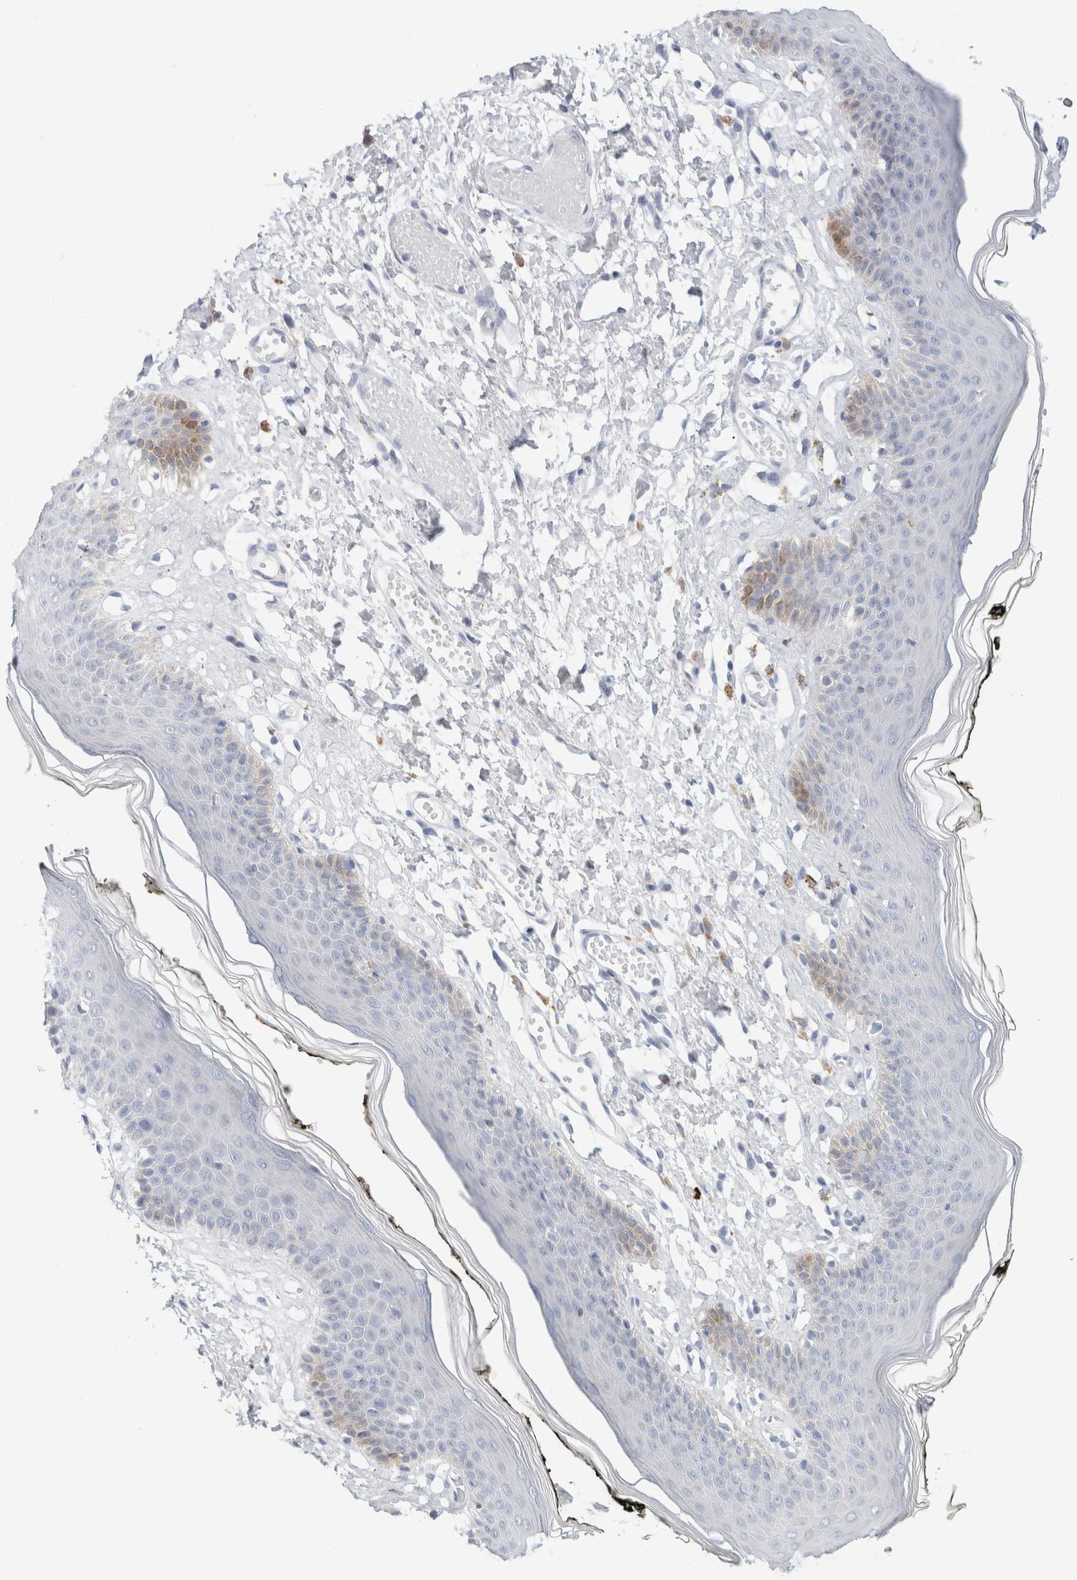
{"staining": {"intensity": "weak", "quantity": "<25%", "location": "cytoplasmic/membranous"}, "tissue": "skin", "cell_type": "Epidermal cells", "image_type": "normal", "snomed": [{"axis": "morphology", "description": "Normal tissue, NOS"}, {"axis": "morphology", "description": "Inflammation, NOS"}, {"axis": "topography", "description": "Vulva"}], "caption": "This is an immunohistochemistry photomicrograph of benign skin. There is no positivity in epidermal cells.", "gene": "SLC22A12", "patient": {"sex": "female", "age": 84}}